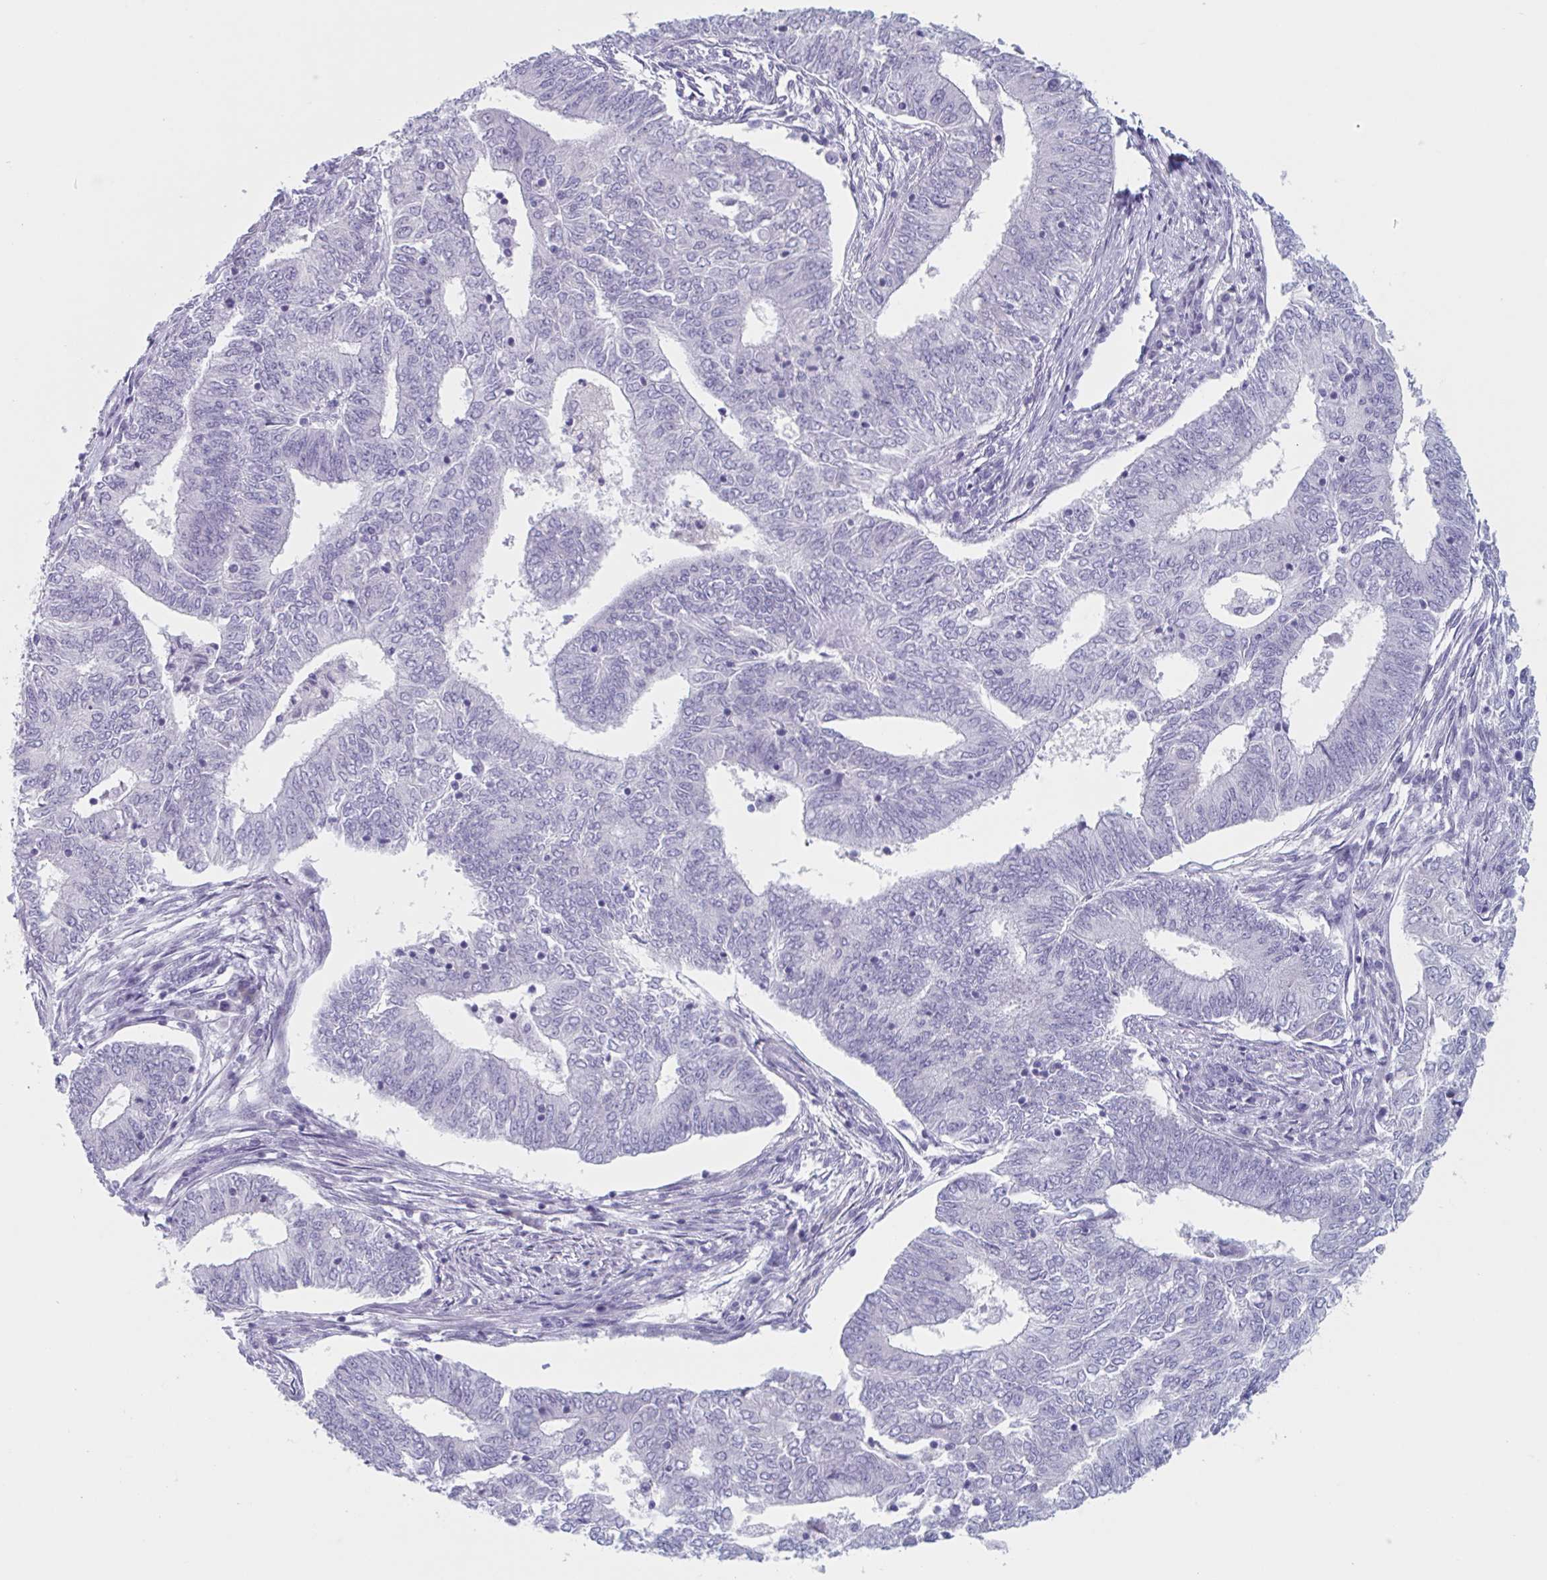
{"staining": {"intensity": "negative", "quantity": "none", "location": "none"}, "tissue": "endometrial cancer", "cell_type": "Tumor cells", "image_type": "cancer", "snomed": [{"axis": "morphology", "description": "Adenocarcinoma, NOS"}, {"axis": "topography", "description": "Endometrium"}], "caption": "DAB immunohistochemical staining of adenocarcinoma (endometrial) reveals no significant expression in tumor cells.", "gene": "HSD11B2", "patient": {"sex": "female", "age": 62}}